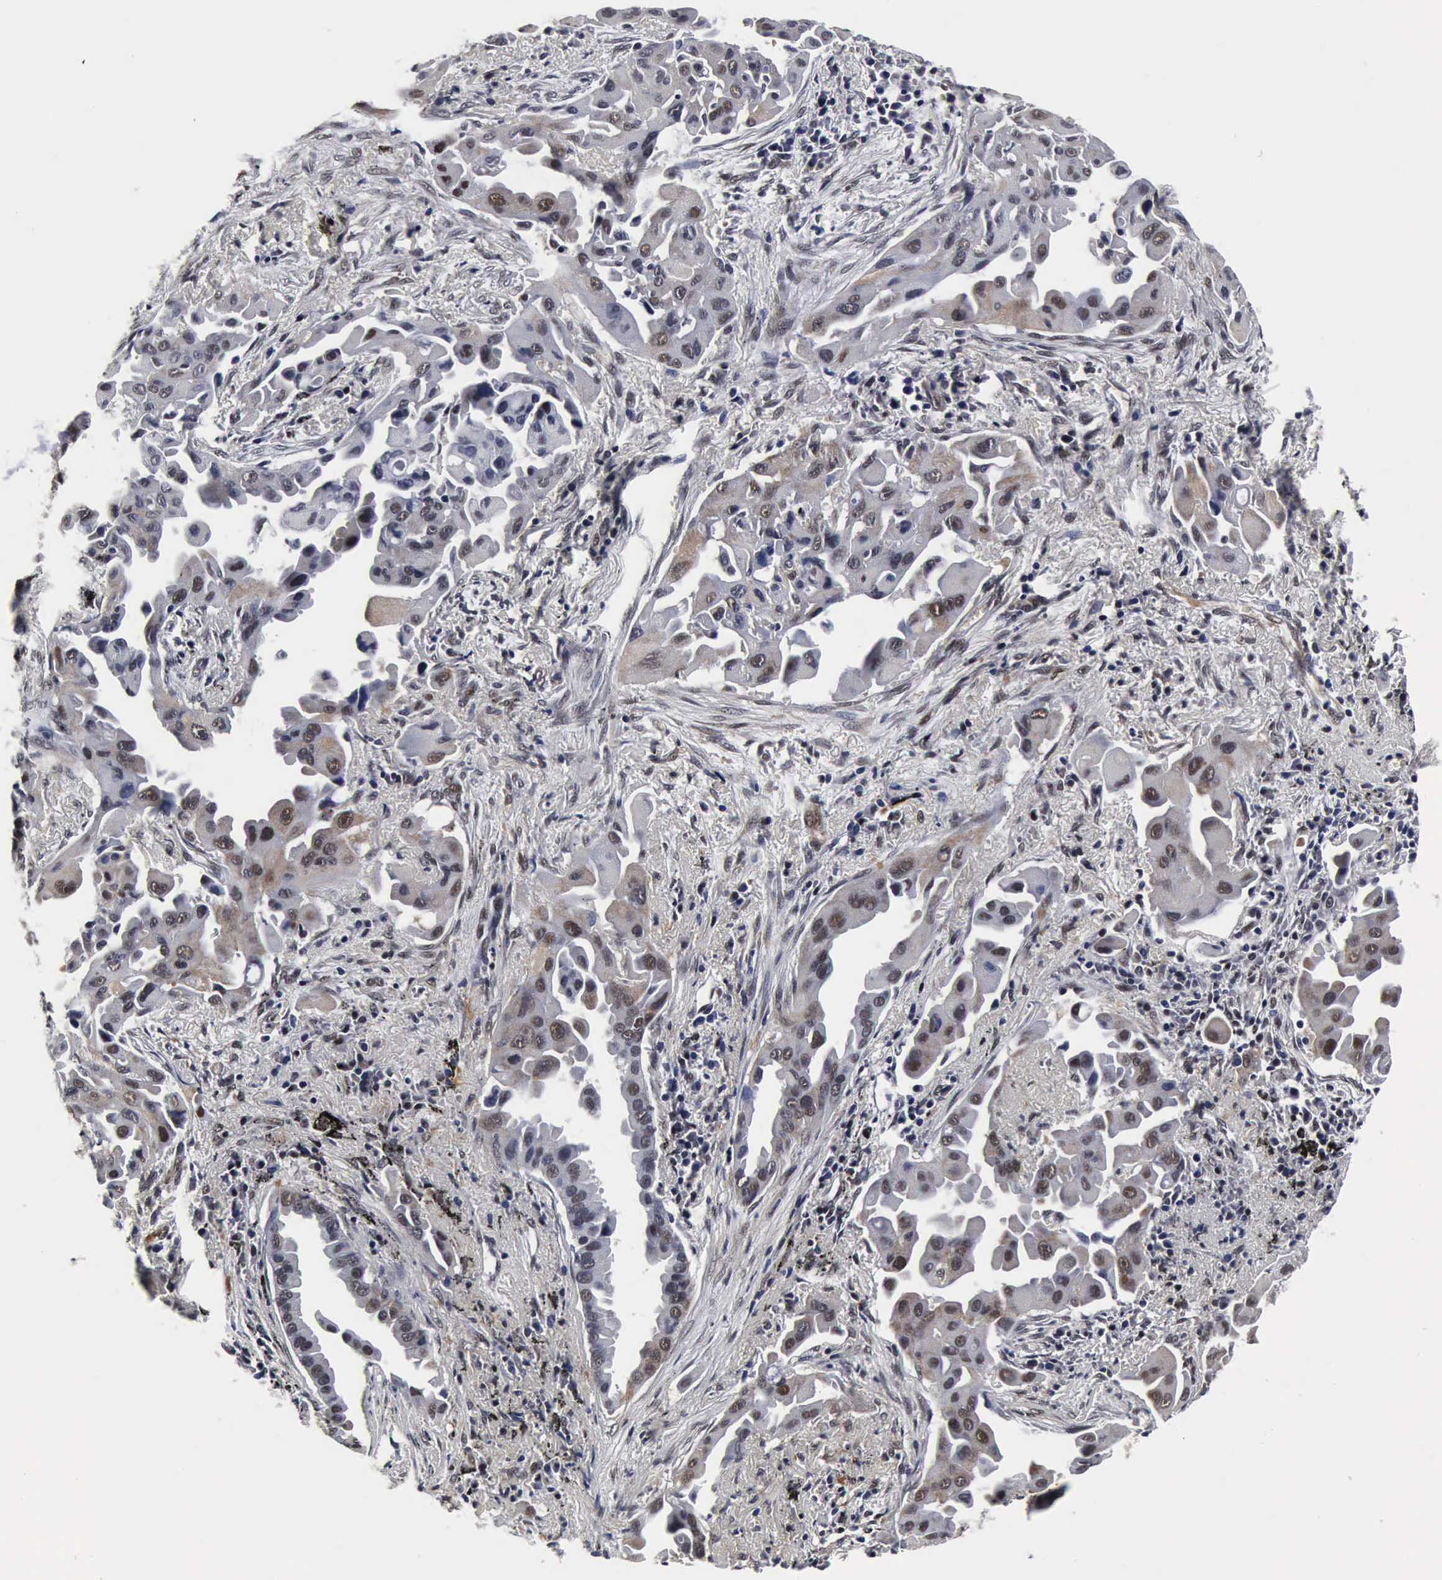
{"staining": {"intensity": "weak", "quantity": "<25%", "location": "cytoplasmic/membranous,nuclear"}, "tissue": "lung cancer", "cell_type": "Tumor cells", "image_type": "cancer", "snomed": [{"axis": "morphology", "description": "Adenocarcinoma, NOS"}, {"axis": "topography", "description": "Lung"}], "caption": "Protein analysis of lung cancer (adenocarcinoma) displays no significant positivity in tumor cells. (Stains: DAB (3,3'-diaminobenzidine) immunohistochemistry (IHC) with hematoxylin counter stain, Microscopy: brightfield microscopy at high magnification).", "gene": "UBC", "patient": {"sex": "male", "age": 68}}